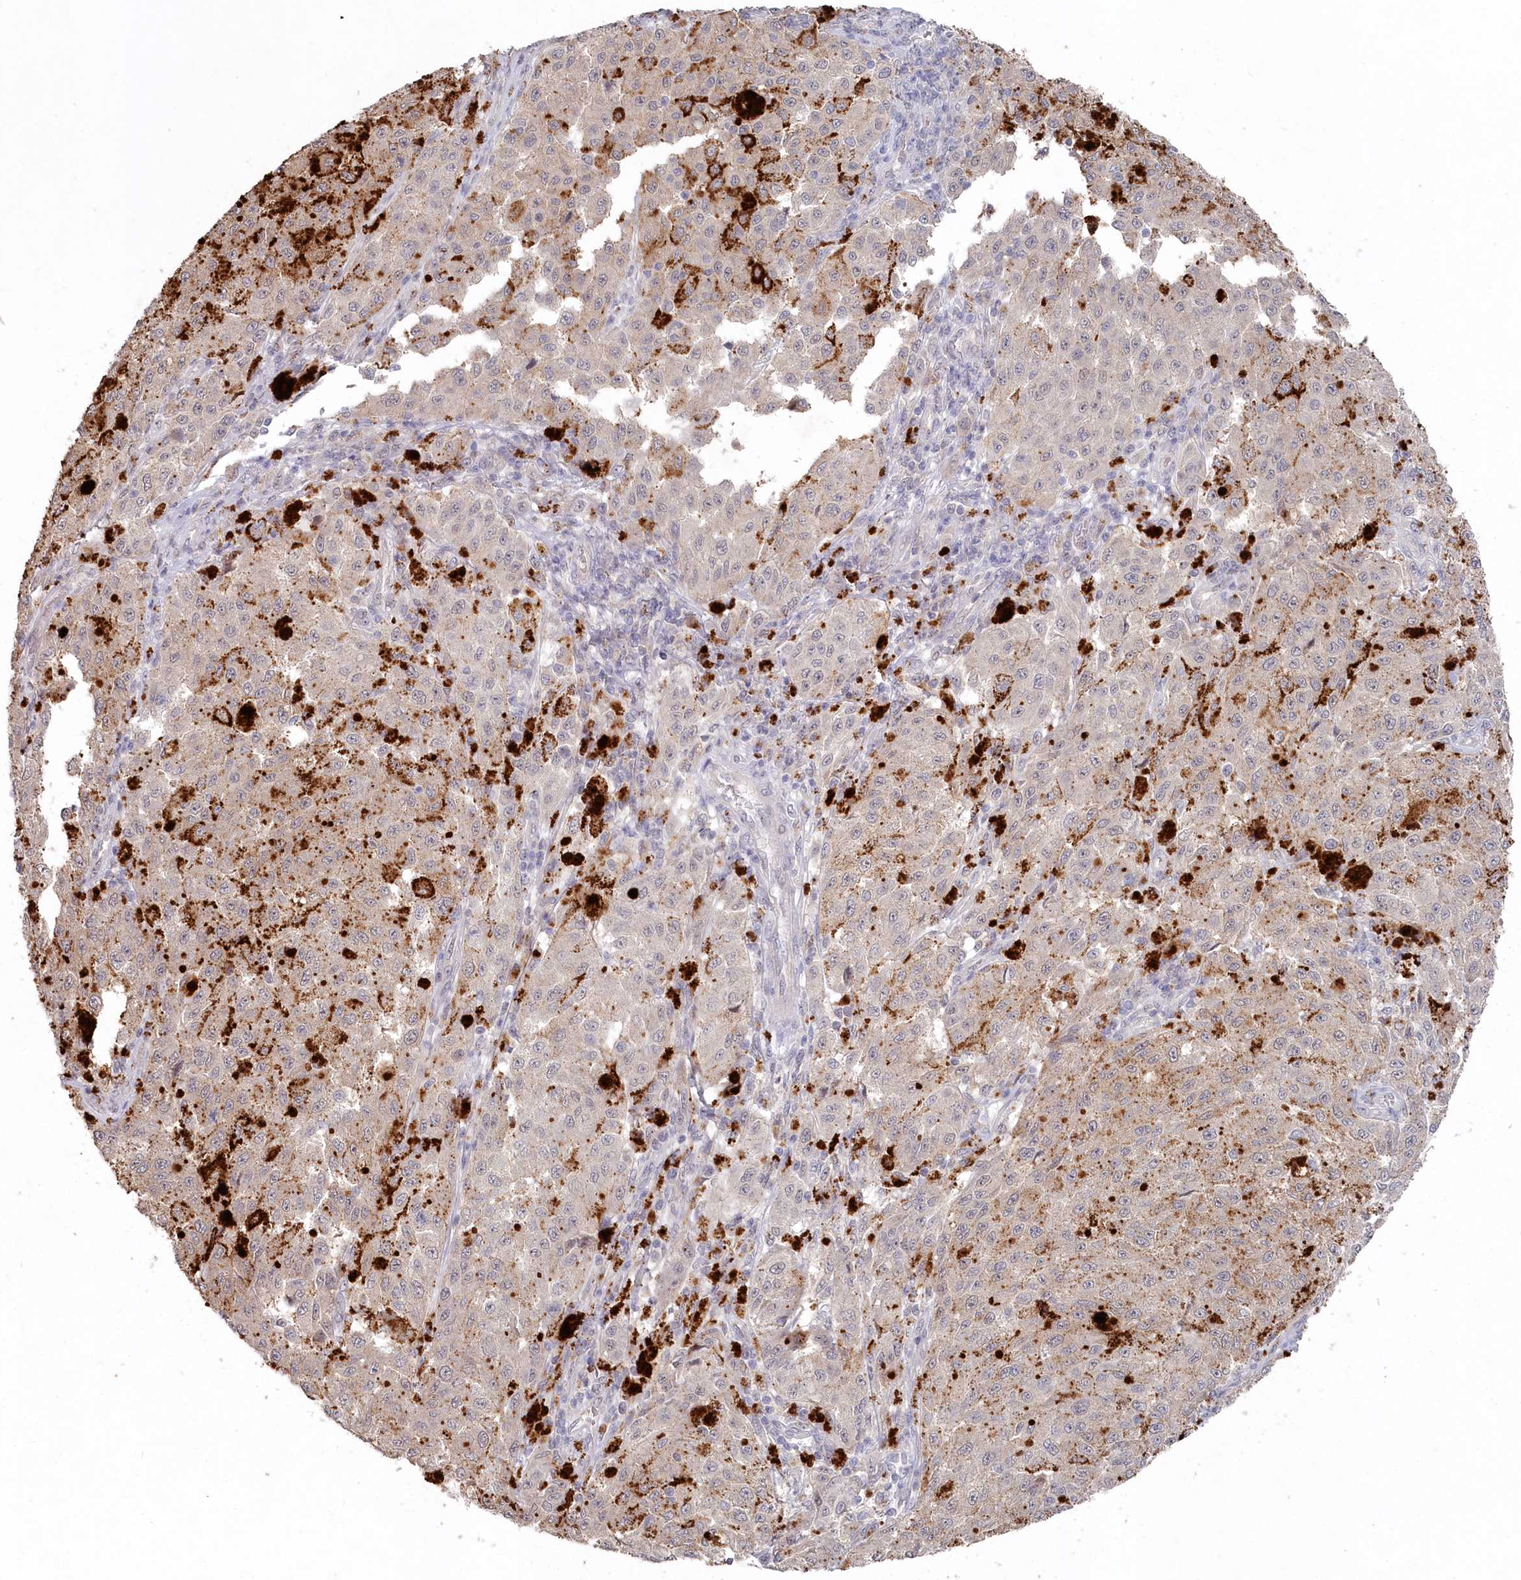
{"staining": {"intensity": "weak", "quantity": "<25%", "location": "cytoplasmic/membranous"}, "tissue": "melanoma", "cell_type": "Tumor cells", "image_type": "cancer", "snomed": [{"axis": "morphology", "description": "Malignant melanoma, NOS"}, {"axis": "topography", "description": "Skin"}], "caption": "Malignant melanoma was stained to show a protein in brown. There is no significant staining in tumor cells.", "gene": "TGFBRAP1", "patient": {"sex": "female", "age": 64}}